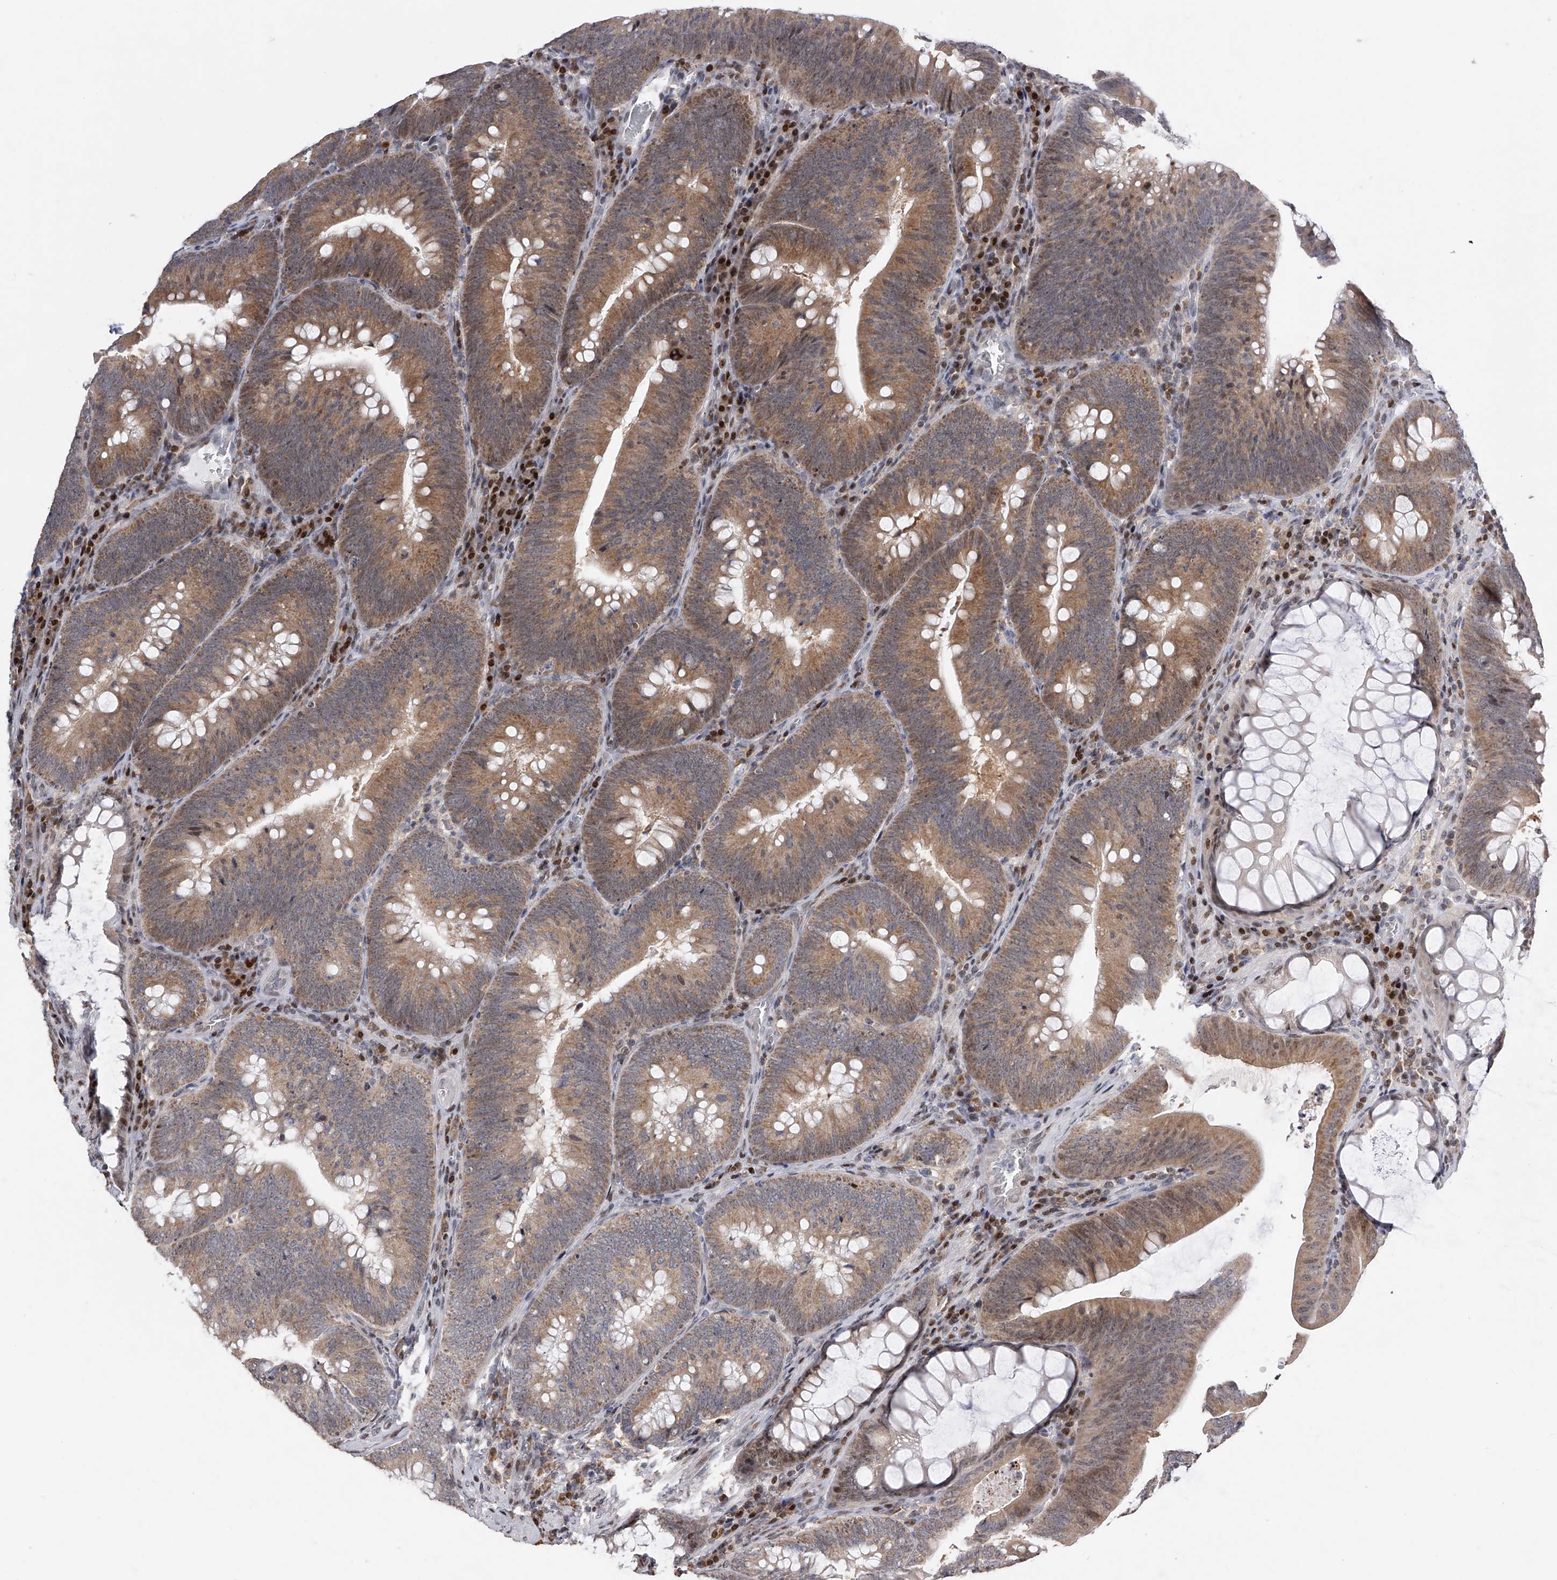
{"staining": {"intensity": "moderate", "quantity": "25%-75%", "location": "cytoplasmic/membranous"}, "tissue": "colorectal cancer", "cell_type": "Tumor cells", "image_type": "cancer", "snomed": [{"axis": "morphology", "description": "Normal tissue, NOS"}, {"axis": "topography", "description": "Colon"}], "caption": "A brown stain shows moderate cytoplasmic/membranous expression of a protein in colorectal cancer tumor cells.", "gene": "RWDD2A", "patient": {"sex": "female", "age": 82}}